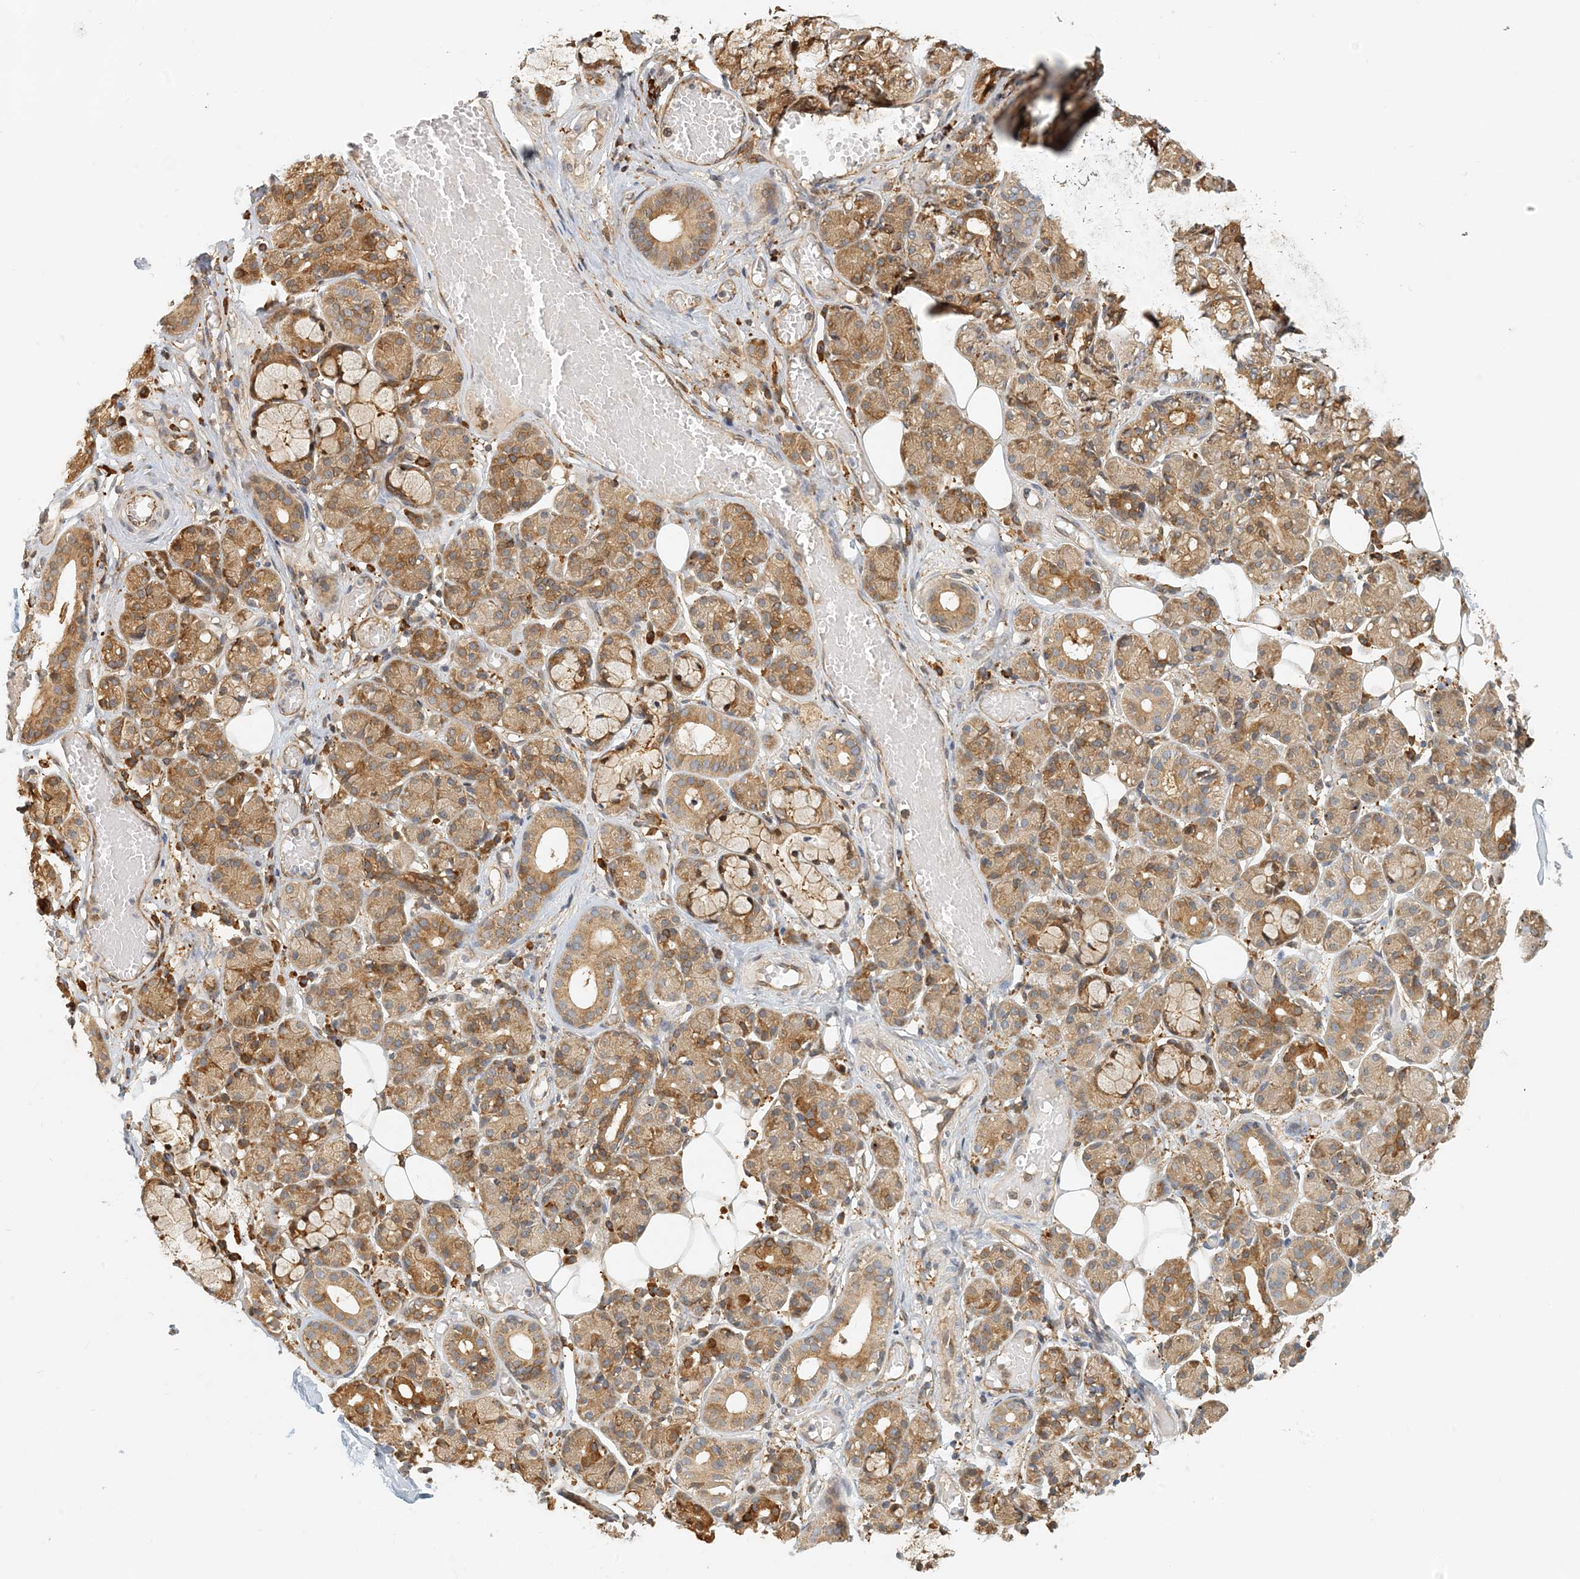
{"staining": {"intensity": "moderate", "quantity": ">75%", "location": "cytoplasmic/membranous"}, "tissue": "salivary gland", "cell_type": "Glandular cells", "image_type": "normal", "snomed": [{"axis": "morphology", "description": "Normal tissue, NOS"}, {"axis": "topography", "description": "Salivary gland"}], "caption": "IHC image of unremarkable human salivary gland stained for a protein (brown), which shows medium levels of moderate cytoplasmic/membranous expression in approximately >75% of glandular cells.", "gene": "HNMT", "patient": {"sex": "male", "age": 63}}